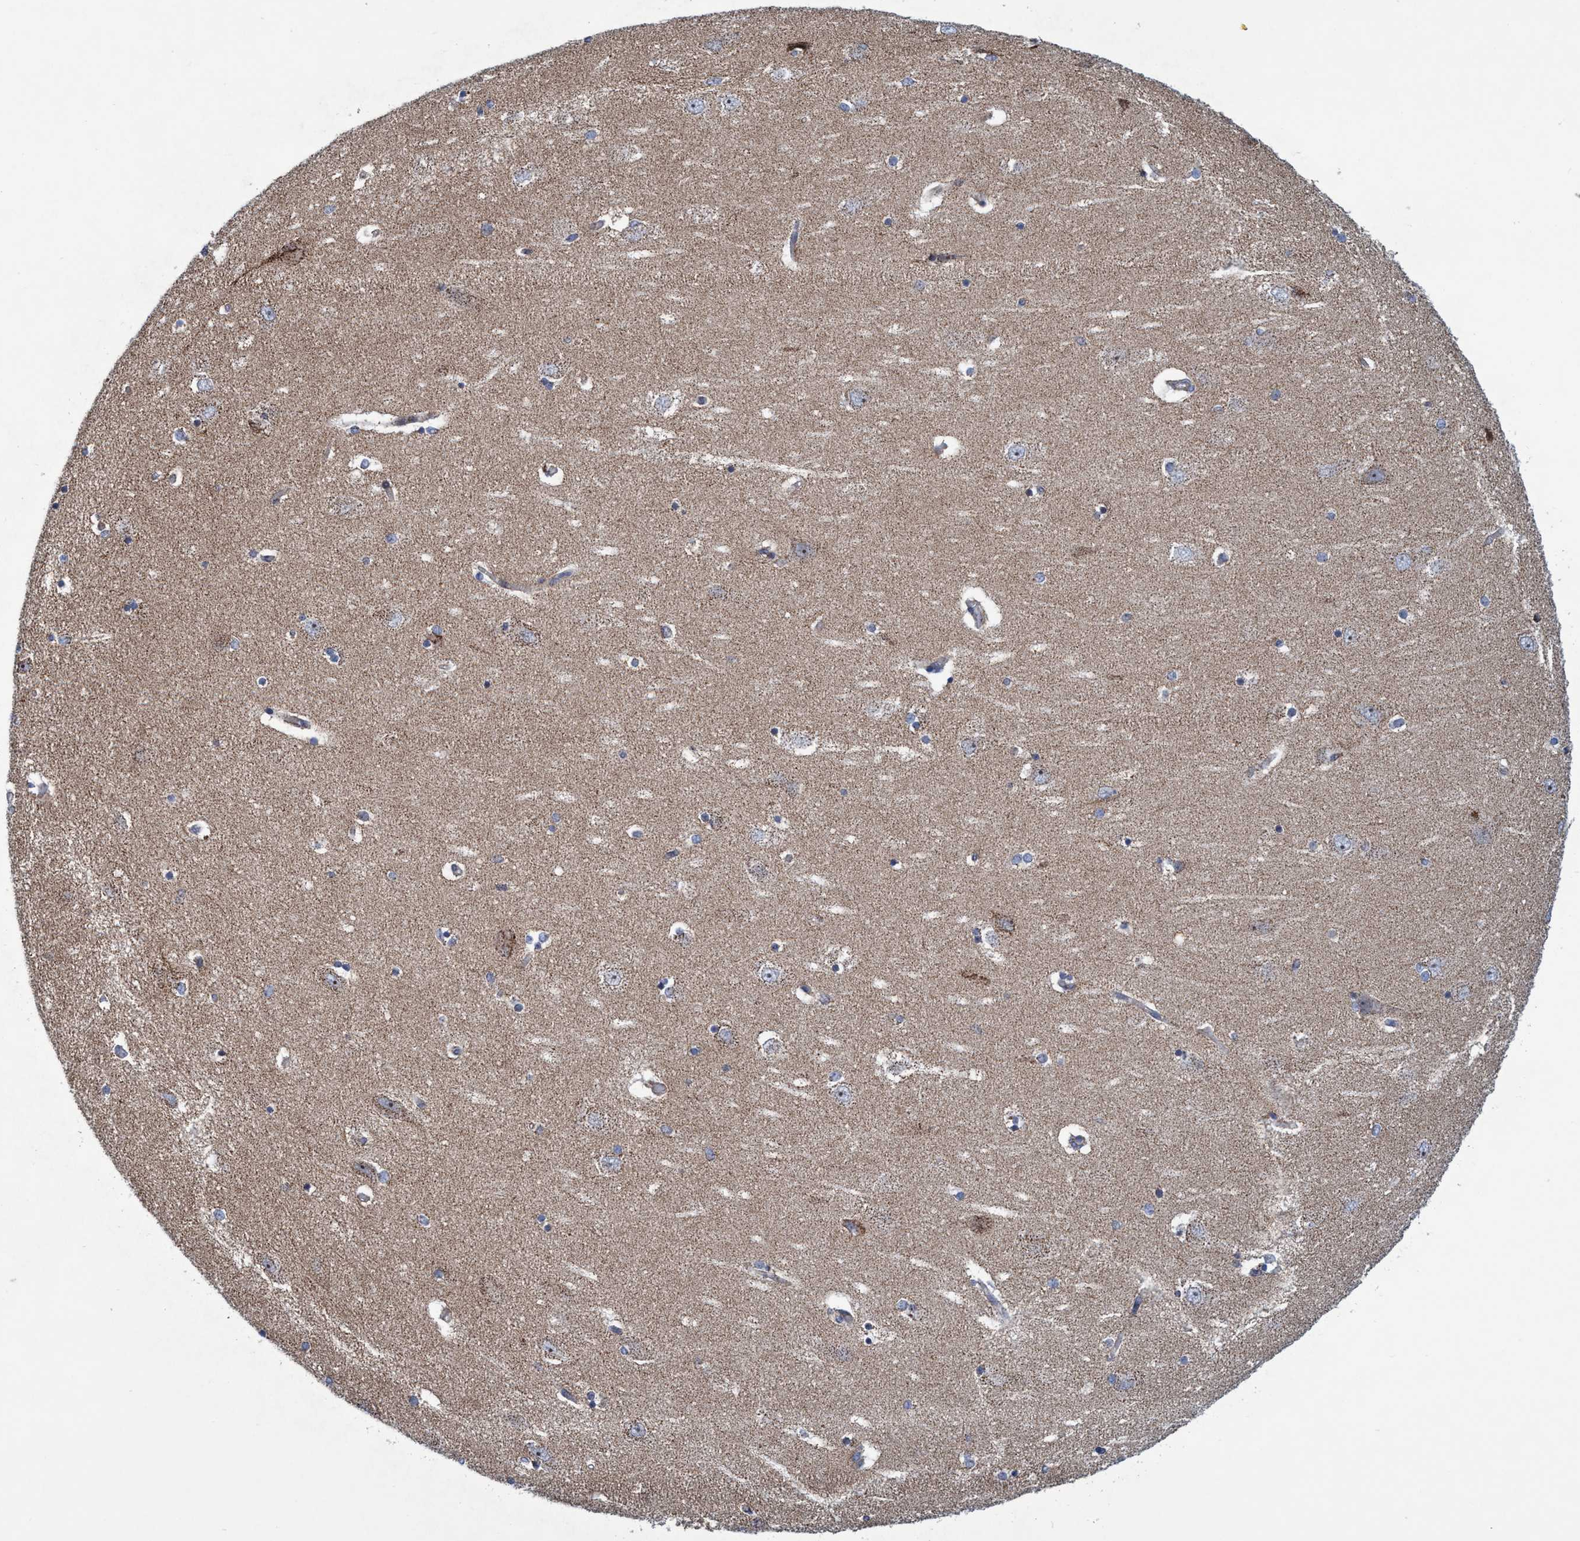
{"staining": {"intensity": "weak", "quantity": "25%-75%", "location": "cytoplasmic/membranous"}, "tissue": "hippocampus", "cell_type": "Glial cells", "image_type": "normal", "snomed": [{"axis": "morphology", "description": "Normal tissue, NOS"}, {"axis": "topography", "description": "Hippocampus"}], "caption": "Brown immunohistochemical staining in normal human hippocampus reveals weak cytoplasmic/membranous positivity in approximately 25%-75% of glial cells.", "gene": "POLR1F", "patient": {"sex": "female", "age": 54}}